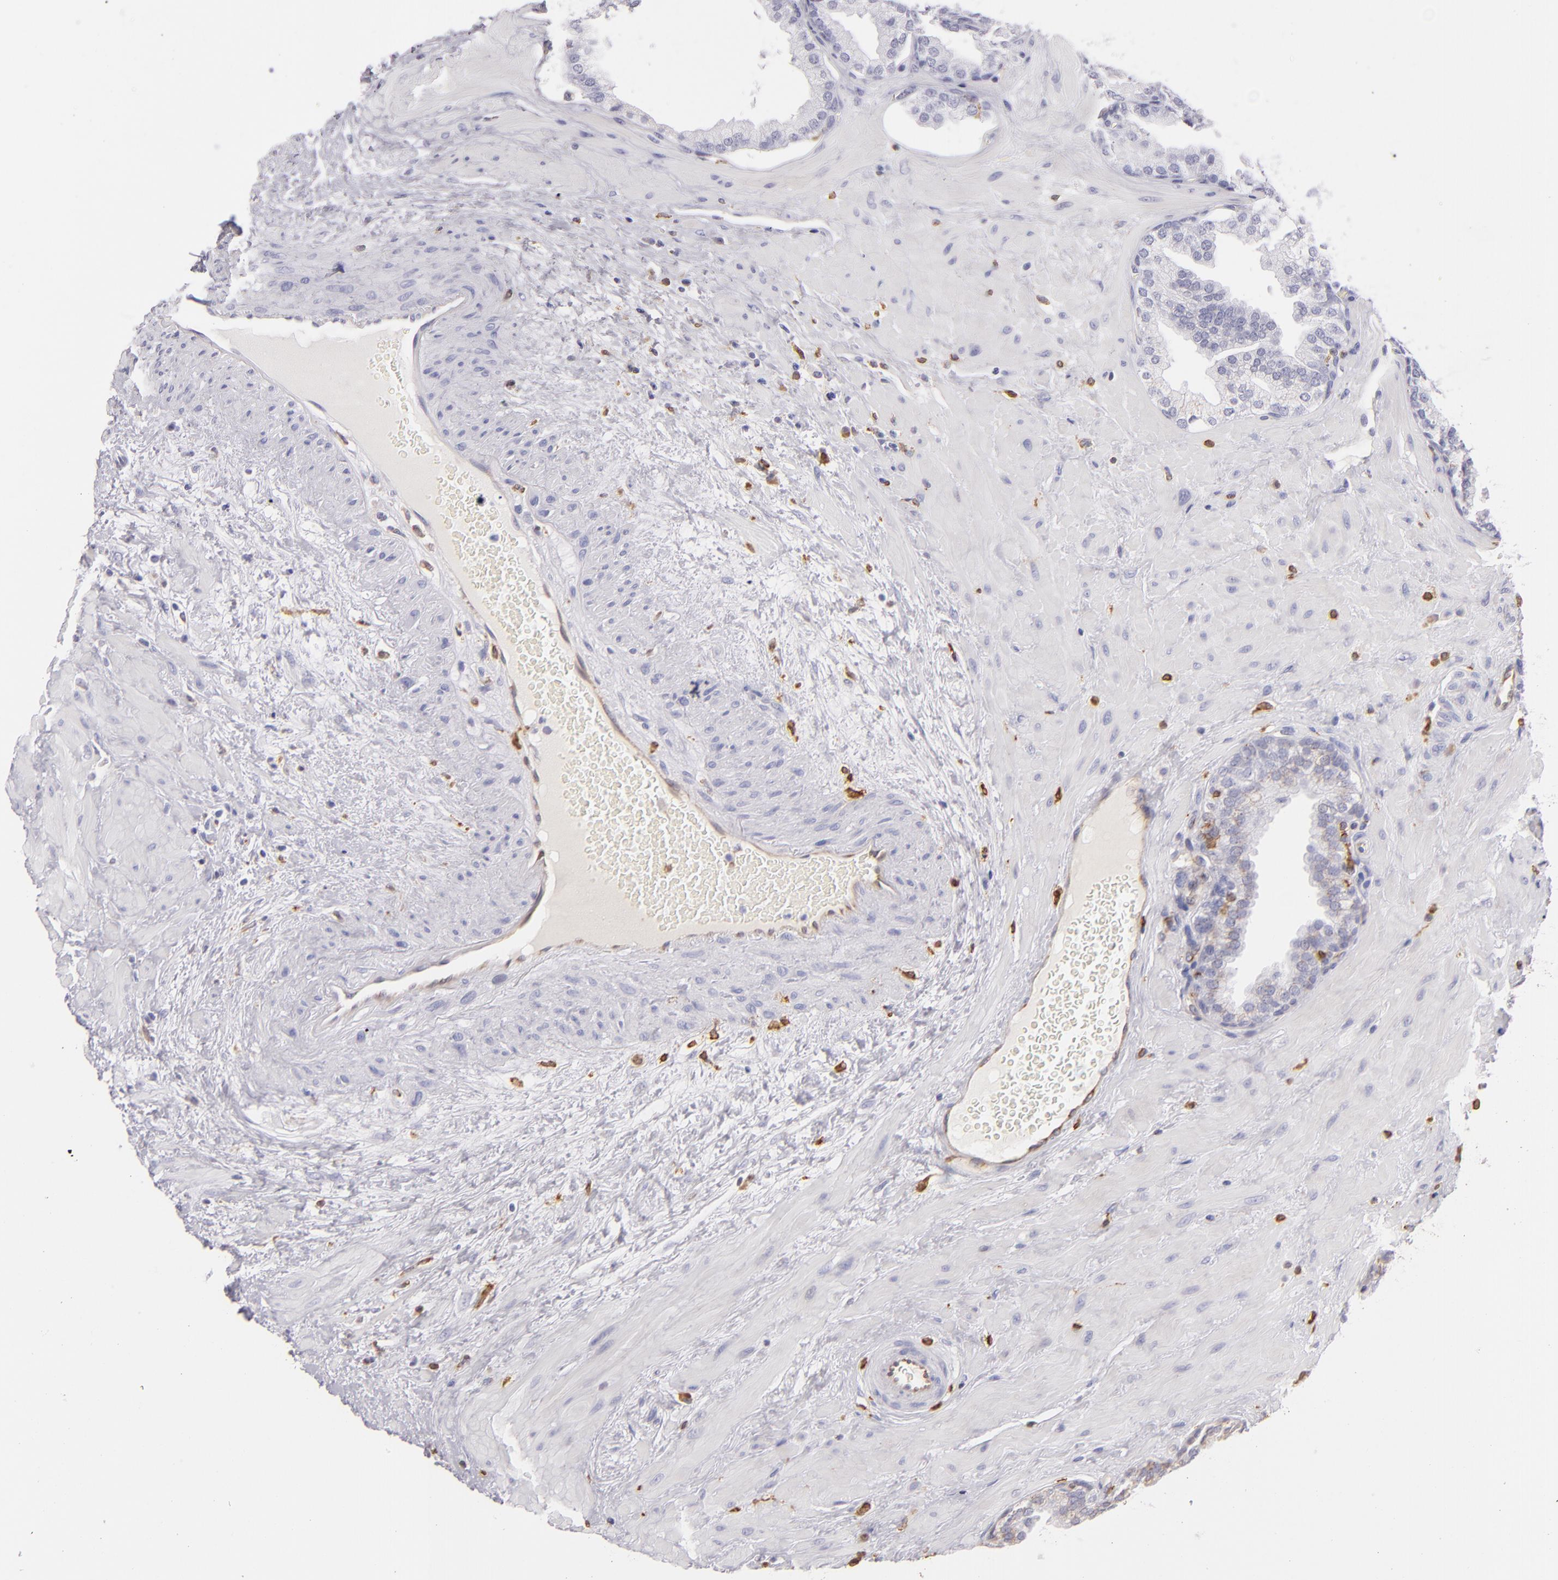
{"staining": {"intensity": "weak", "quantity": "<25%", "location": "cytoplasmic/membranous"}, "tissue": "prostate", "cell_type": "Glandular cells", "image_type": "normal", "snomed": [{"axis": "morphology", "description": "Normal tissue, NOS"}, {"axis": "topography", "description": "Prostate"}], "caption": "The IHC photomicrograph has no significant positivity in glandular cells of prostate.", "gene": "CD74", "patient": {"sex": "male", "age": 51}}